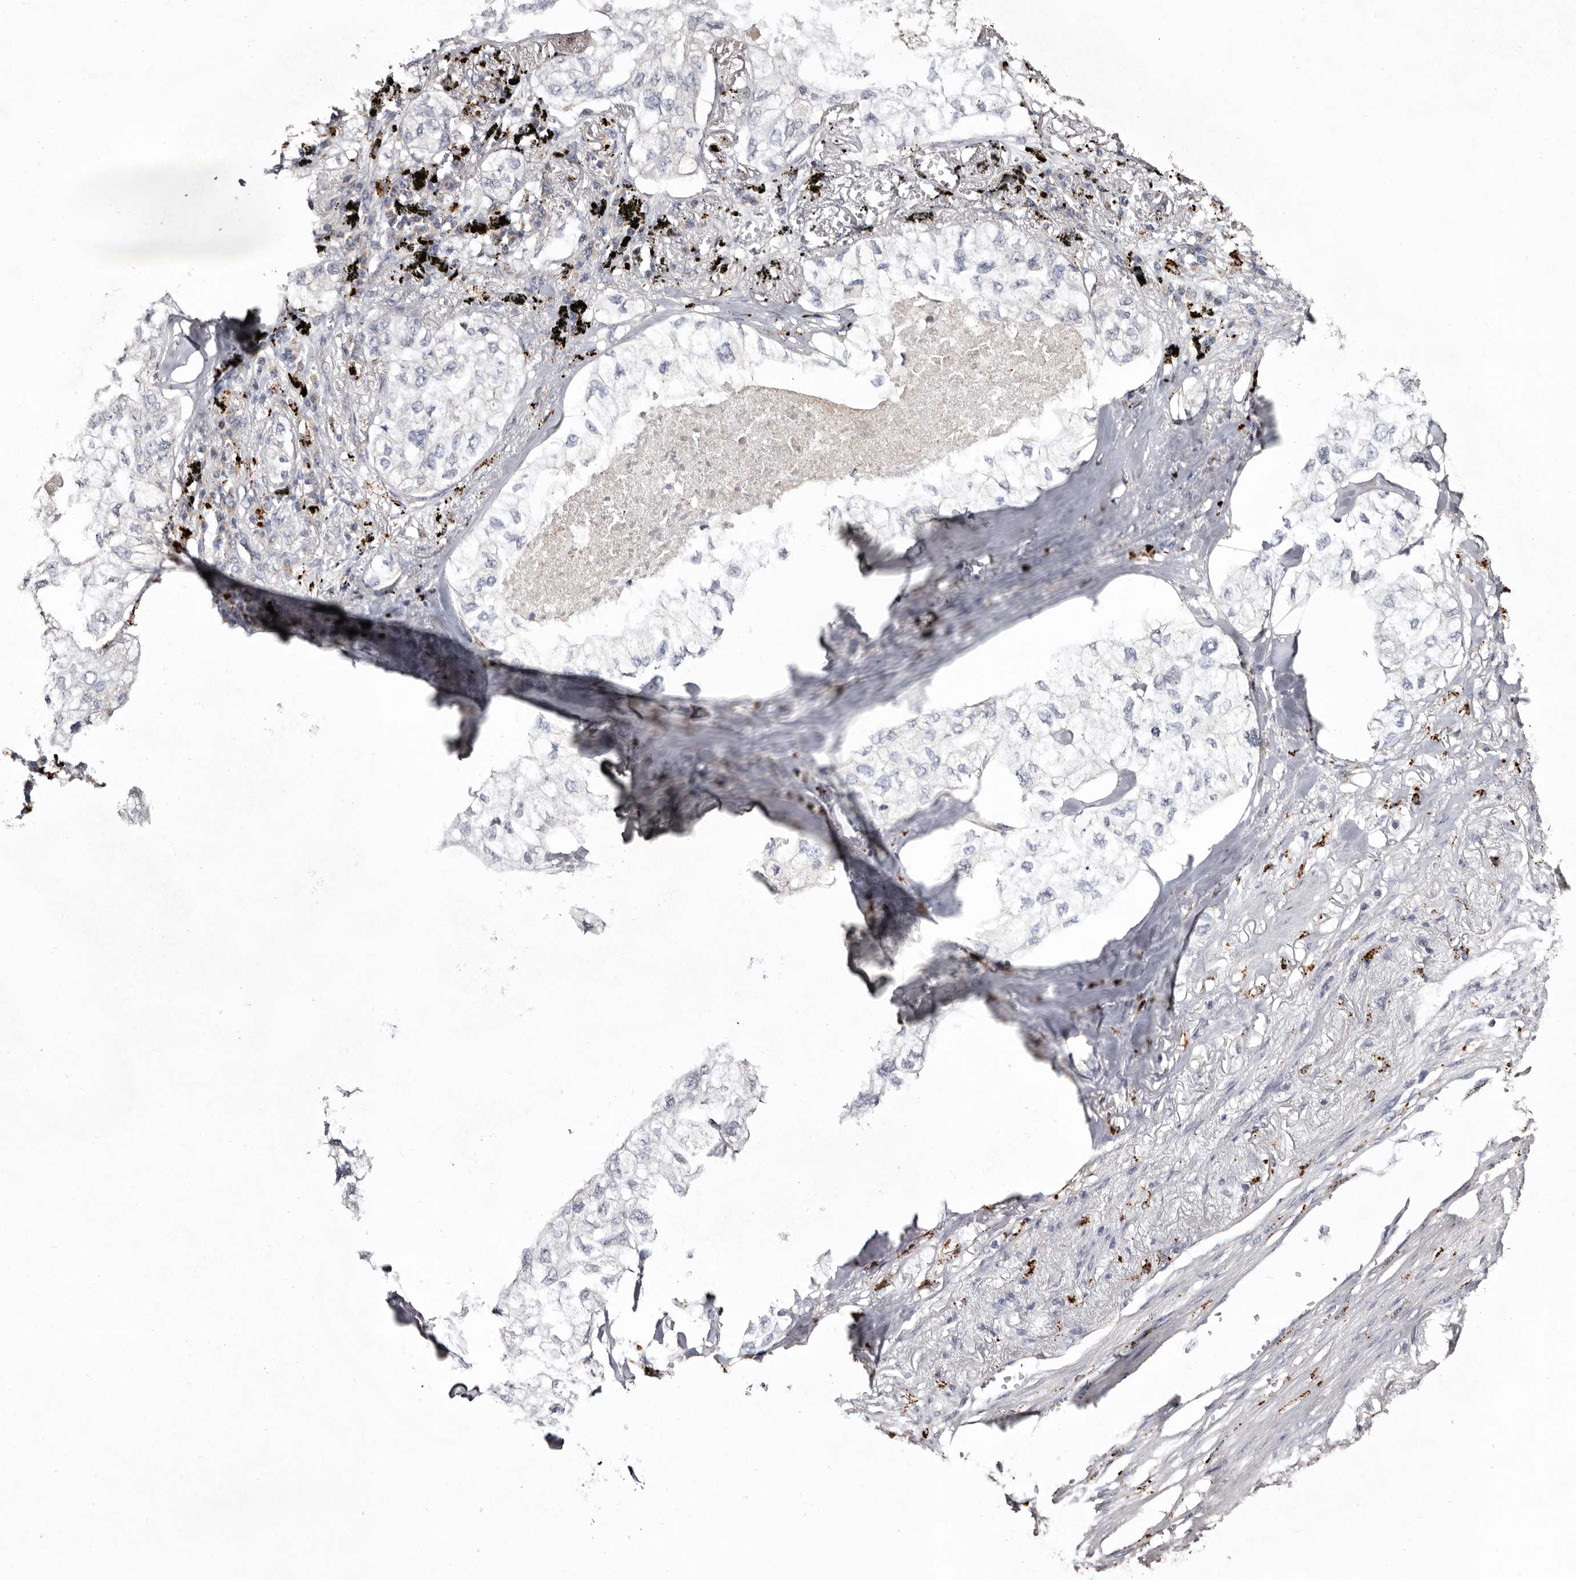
{"staining": {"intensity": "negative", "quantity": "none", "location": "none"}, "tissue": "lung cancer", "cell_type": "Tumor cells", "image_type": "cancer", "snomed": [{"axis": "morphology", "description": "Adenocarcinoma, NOS"}, {"axis": "topography", "description": "Lung"}], "caption": "IHC of lung cancer reveals no positivity in tumor cells.", "gene": "MECR", "patient": {"sex": "male", "age": 65}}